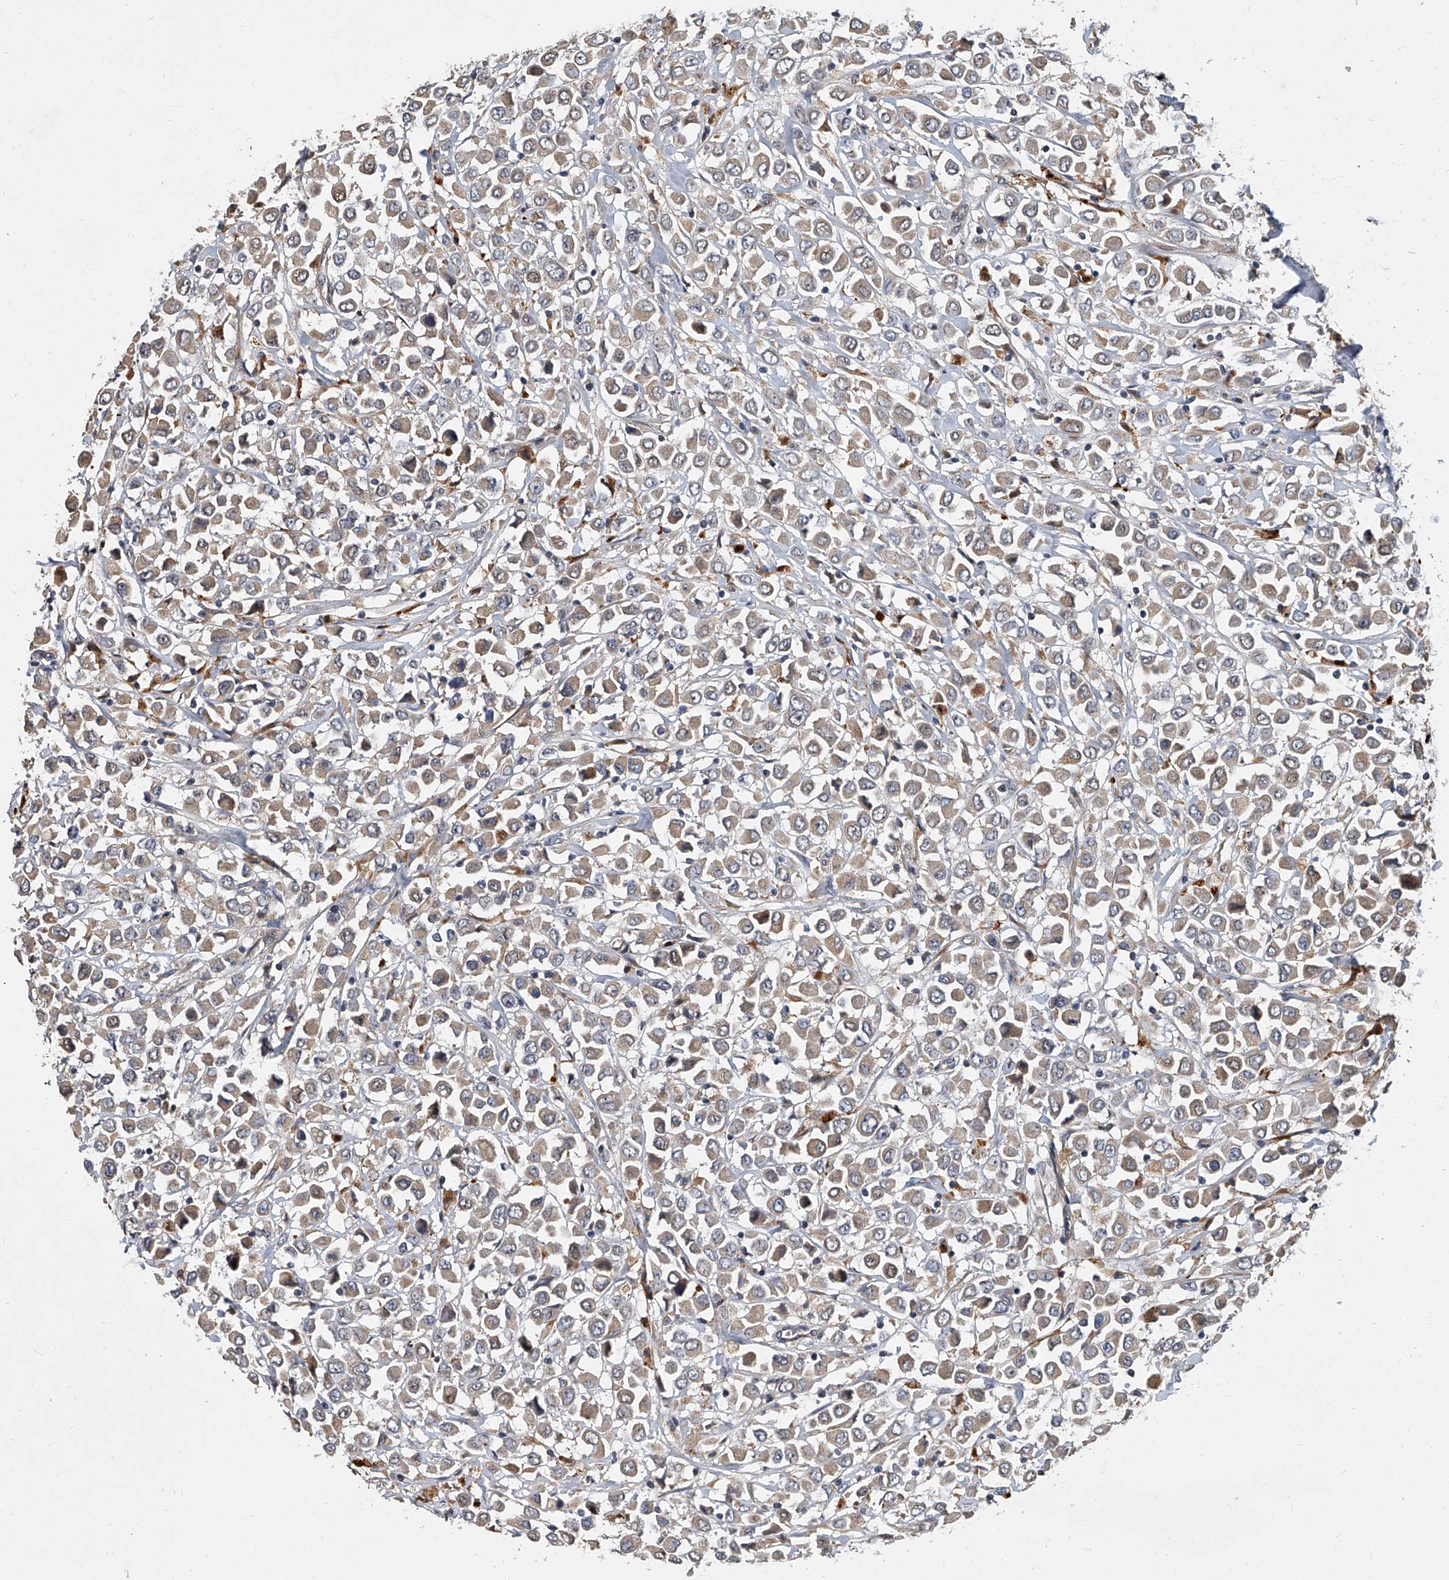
{"staining": {"intensity": "weak", "quantity": ">75%", "location": "cytoplasmic/membranous"}, "tissue": "breast cancer", "cell_type": "Tumor cells", "image_type": "cancer", "snomed": [{"axis": "morphology", "description": "Duct carcinoma"}, {"axis": "topography", "description": "Breast"}], "caption": "IHC histopathology image of human breast intraductal carcinoma stained for a protein (brown), which reveals low levels of weak cytoplasmic/membranous staining in about >75% of tumor cells.", "gene": "JAG2", "patient": {"sex": "female", "age": 61}}